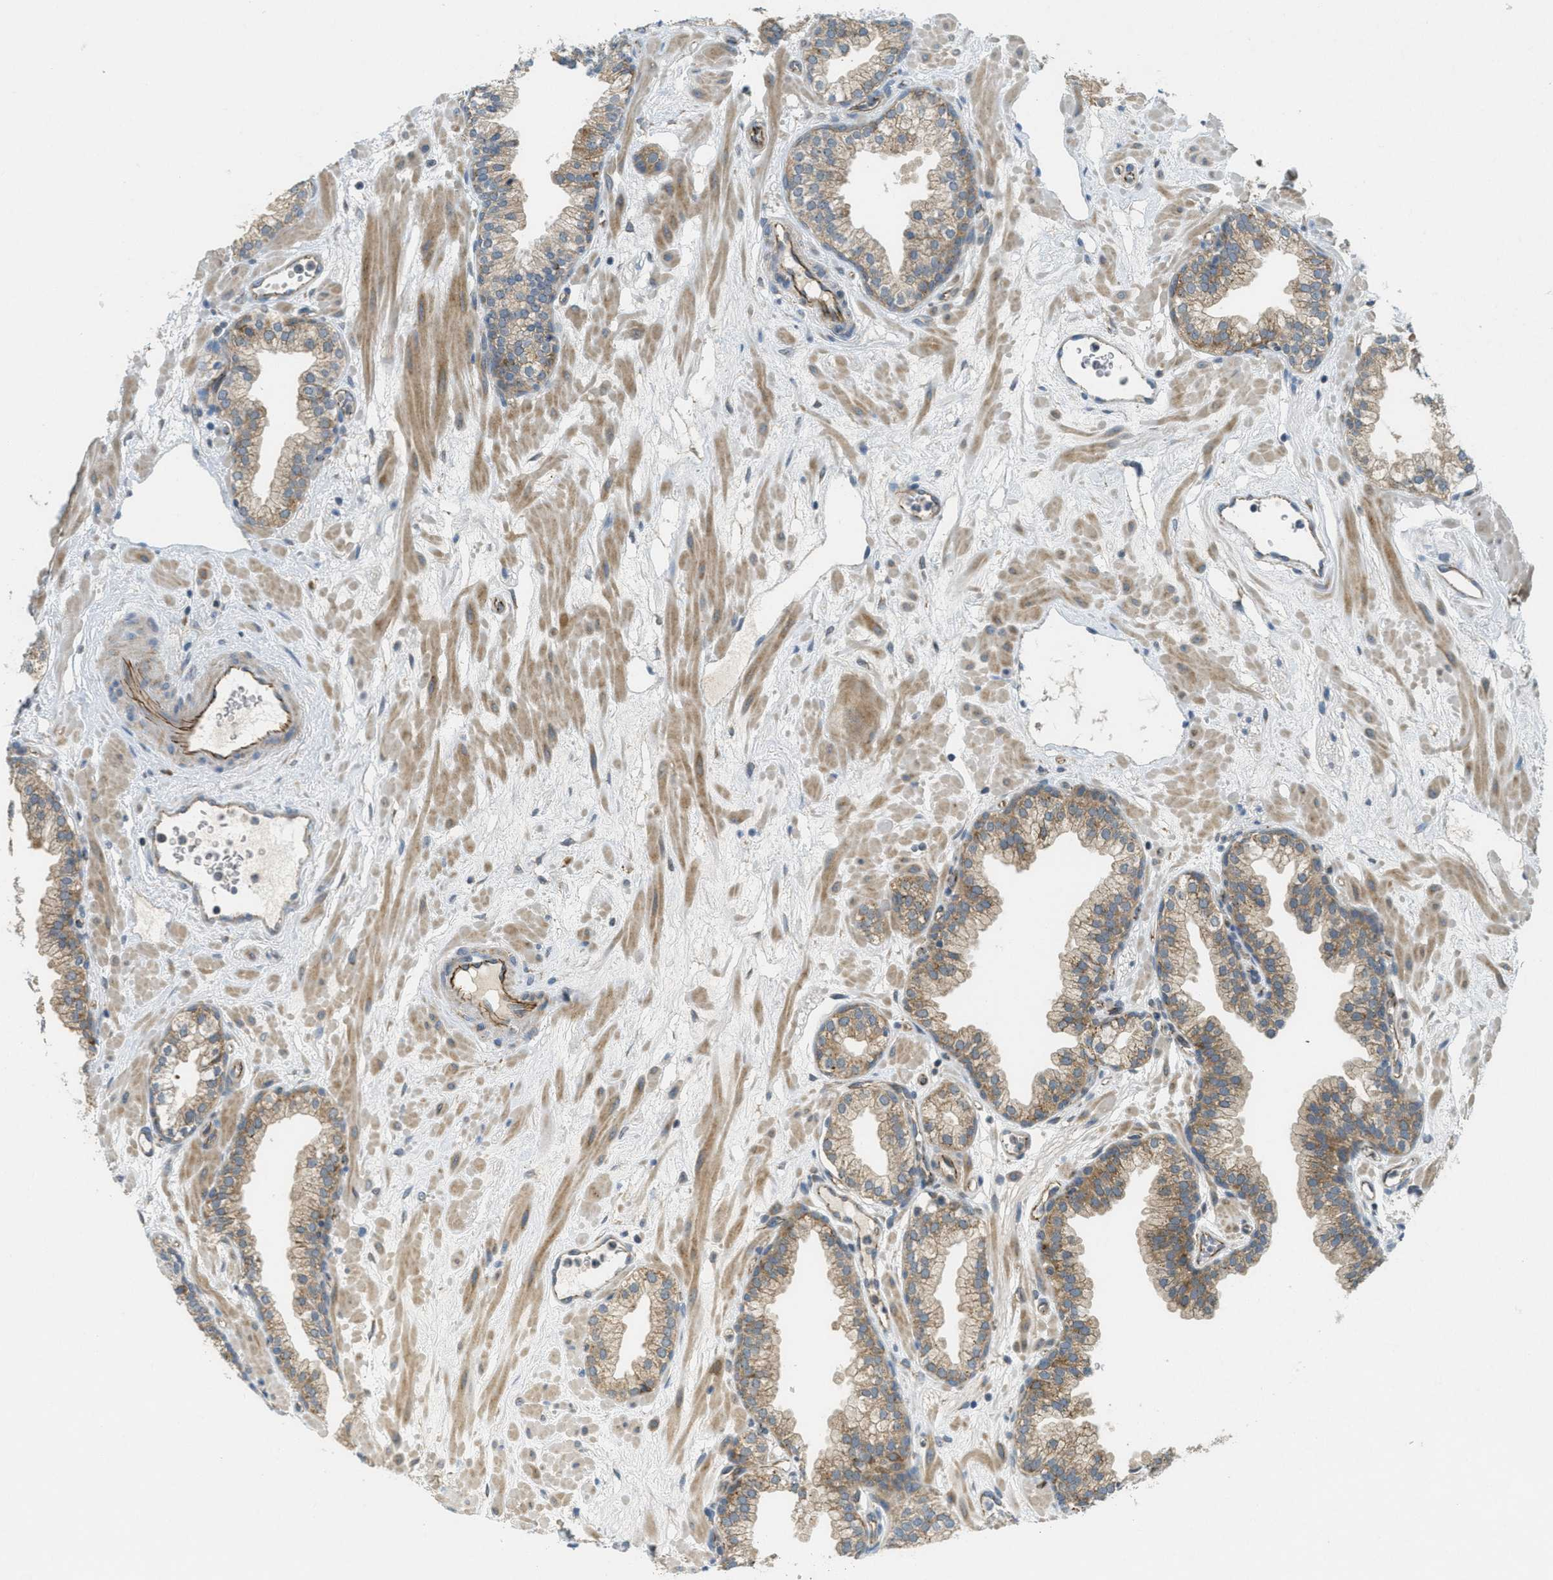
{"staining": {"intensity": "moderate", "quantity": ">75%", "location": "cytoplasmic/membranous"}, "tissue": "prostate", "cell_type": "Glandular cells", "image_type": "normal", "snomed": [{"axis": "morphology", "description": "Normal tissue, NOS"}, {"axis": "morphology", "description": "Urothelial carcinoma, Low grade"}, {"axis": "topography", "description": "Urinary bladder"}, {"axis": "topography", "description": "Prostate"}], "caption": "Normal prostate reveals moderate cytoplasmic/membranous positivity in approximately >75% of glandular cells, visualized by immunohistochemistry. The protein is stained brown, and the nuclei are stained in blue (DAB IHC with brightfield microscopy, high magnification).", "gene": "JCAD", "patient": {"sex": "male", "age": 60}}